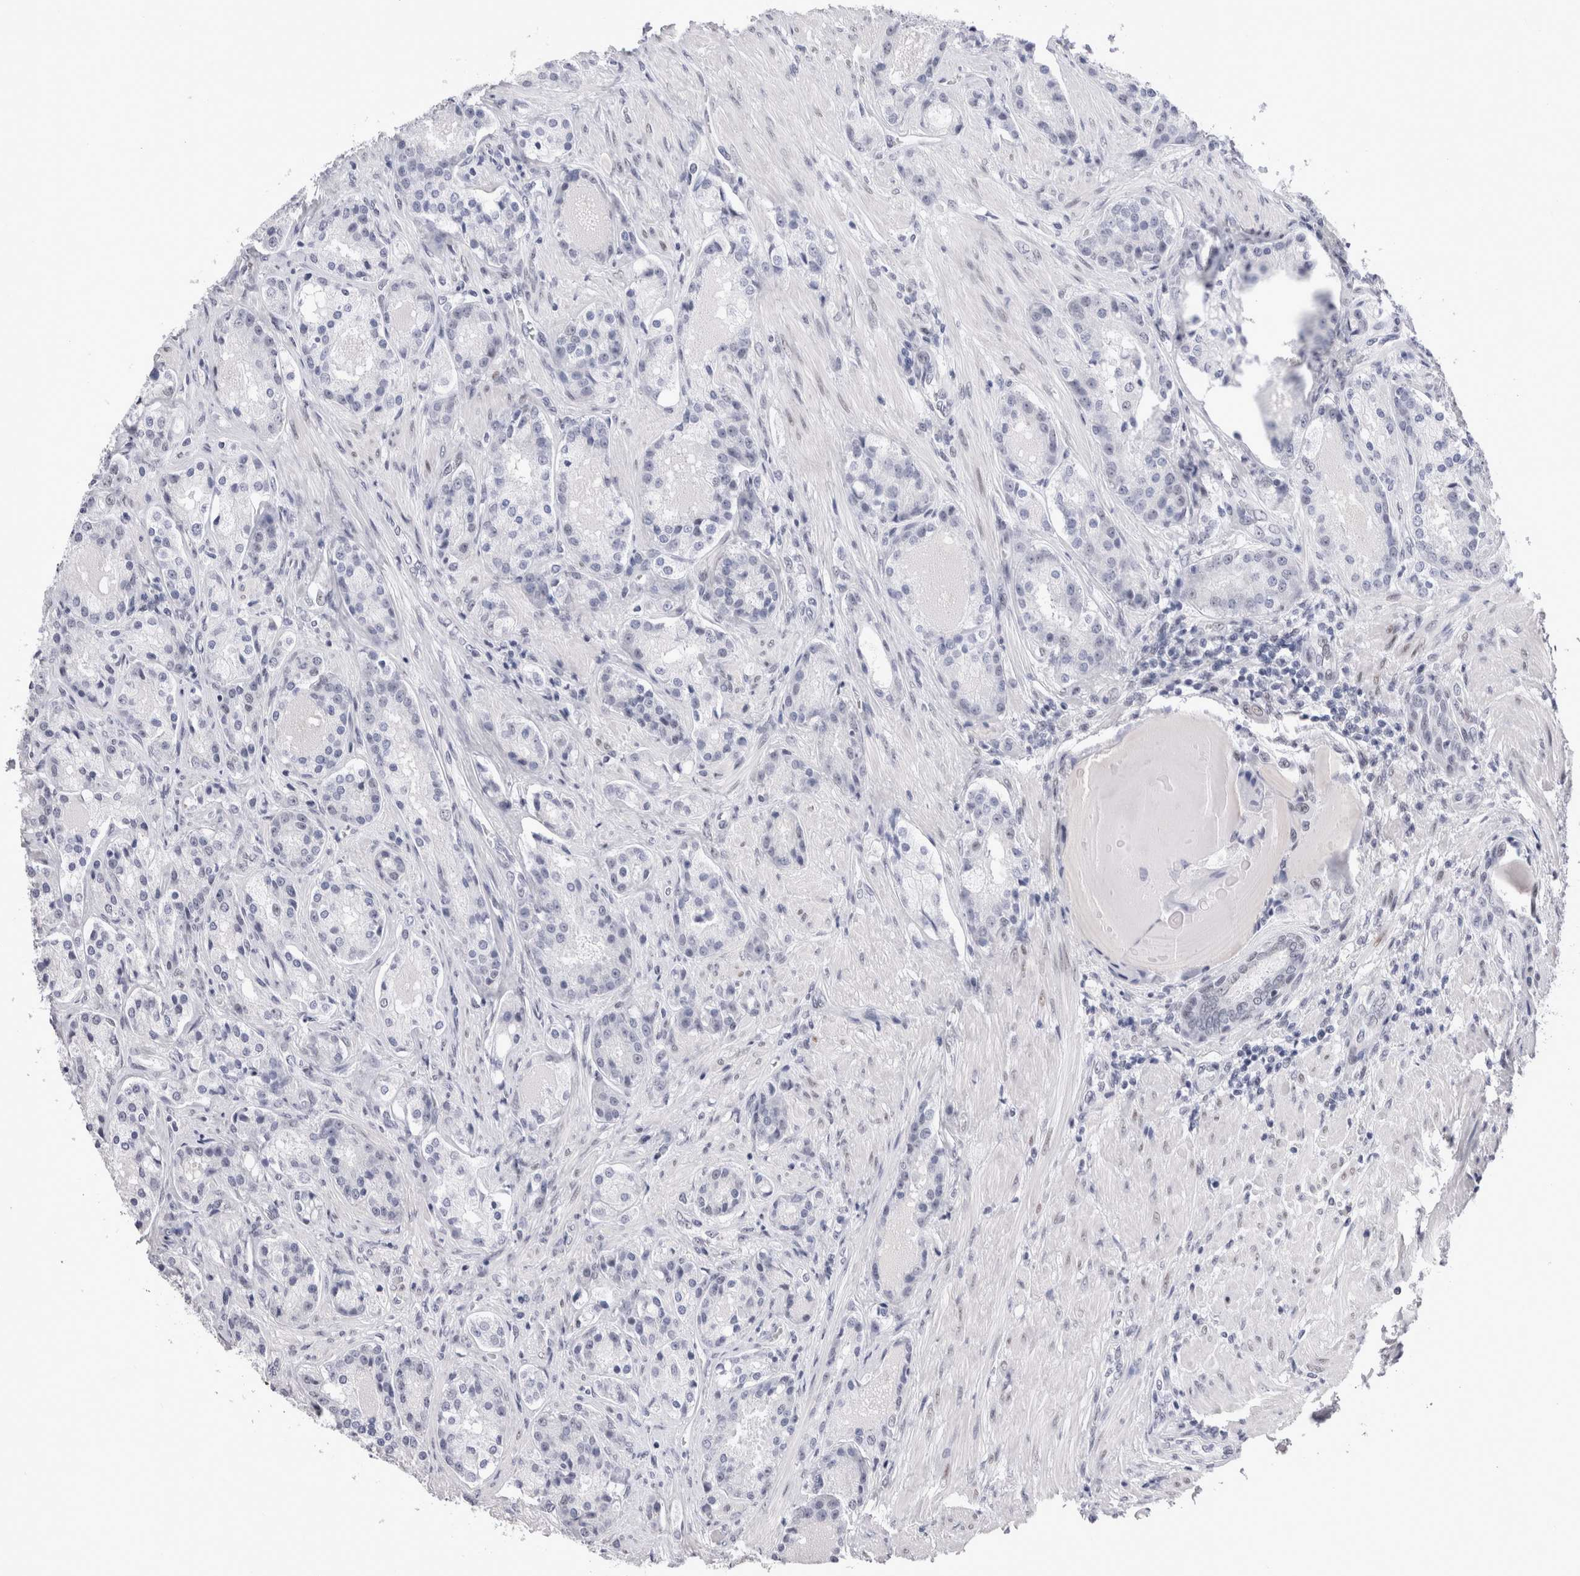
{"staining": {"intensity": "negative", "quantity": "none", "location": "none"}, "tissue": "prostate cancer", "cell_type": "Tumor cells", "image_type": "cancer", "snomed": [{"axis": "morphology", "description": "Adenocarcinoma, High grade"}, {"axis": "topography", "description": "Prostate"}], "caption": "Immunohistochemical staining of prostate cancer reveals no significant staining in tumor cells.", "gene": "RBM6", "patient": {"sex": "male", "age": 60}}